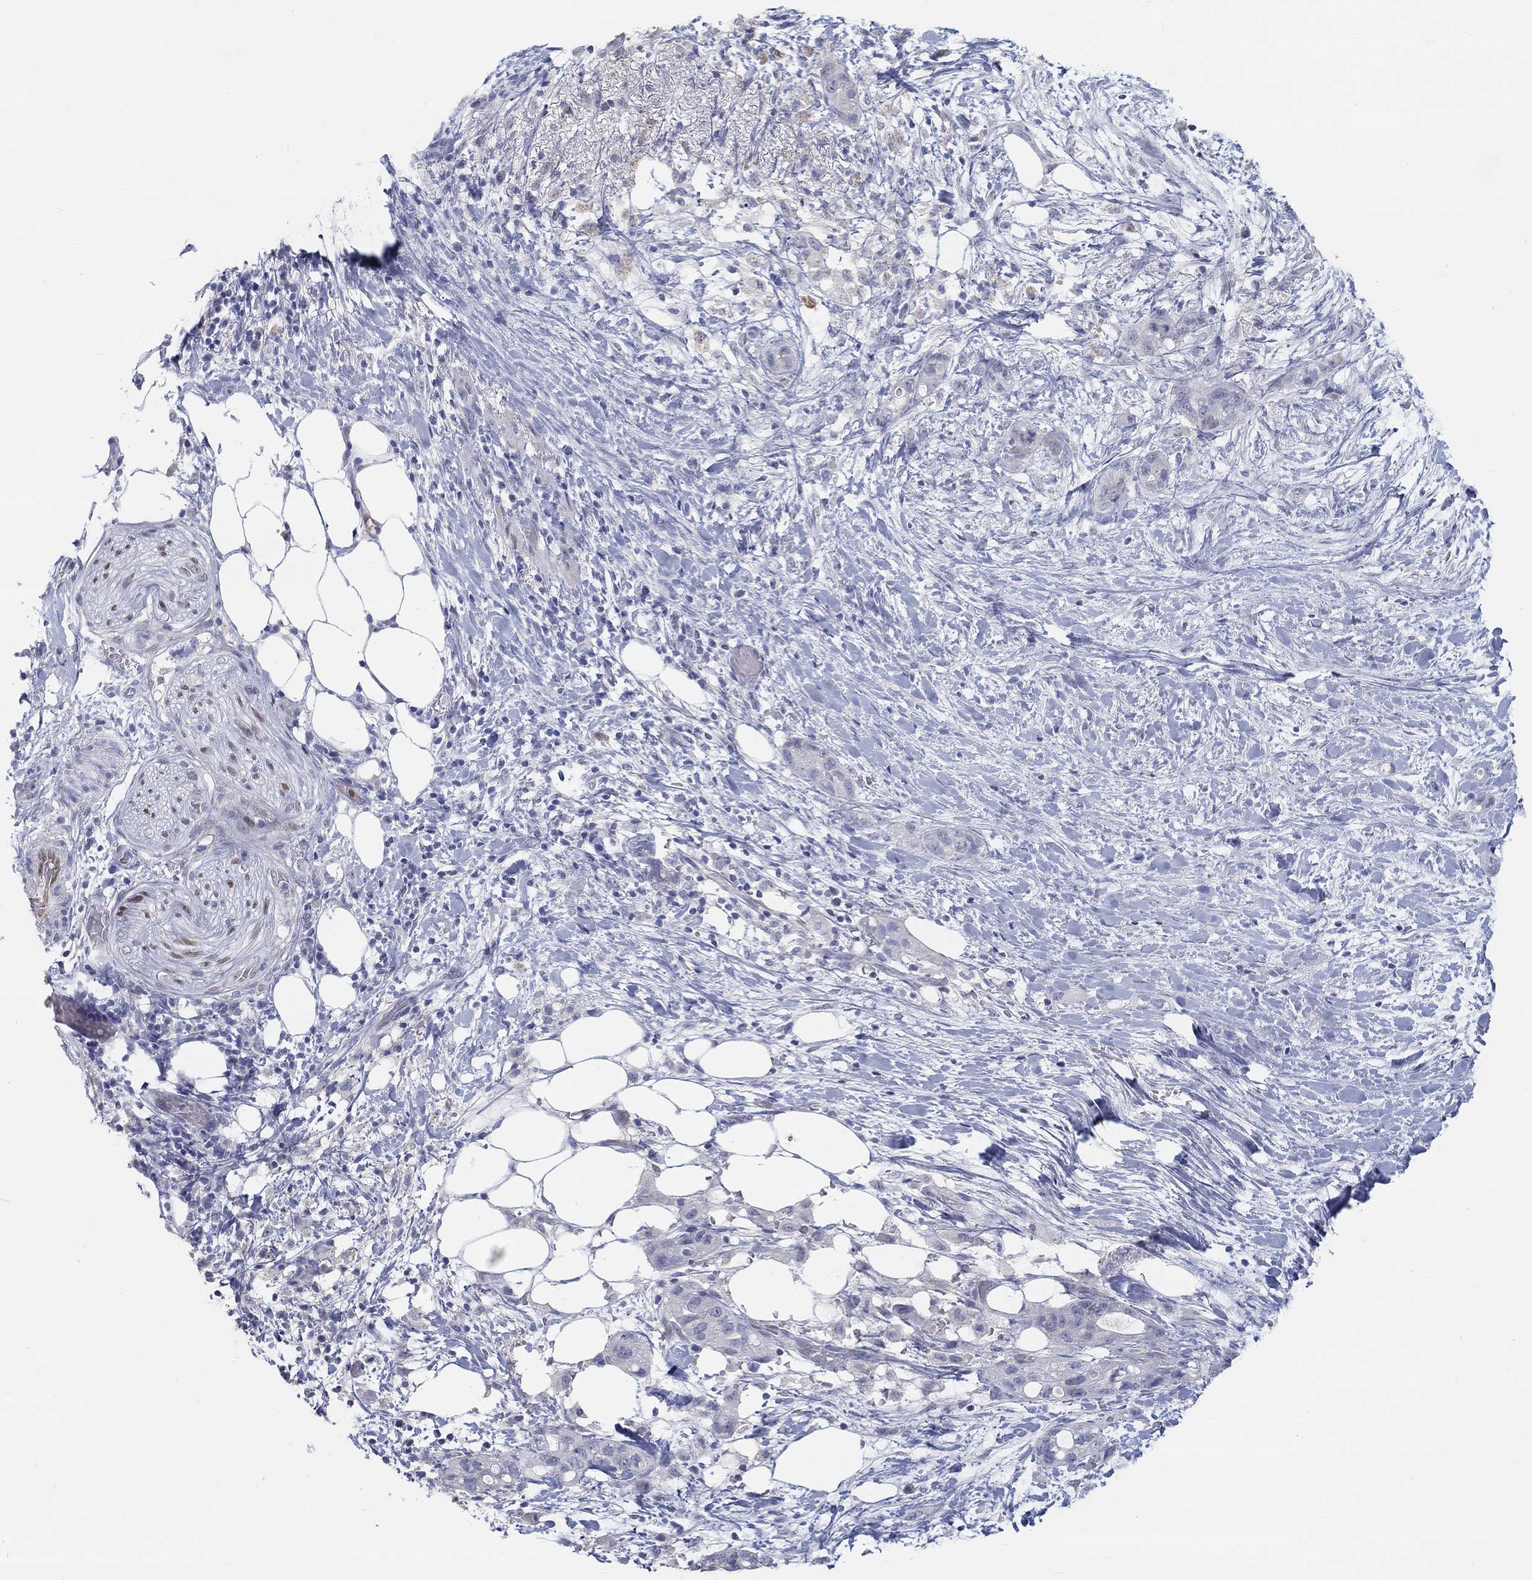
{"staining": {"intensity": "negative", "quantity": "none", "location": "none"}, "tissue": "pancreatic cancer", "cell_type": "Tumor cells", "image_type": "cancer", "snomed": [{"axis": "morphology", "description": "Adenocarcinoma, NOS"}, {"axis": "topography", "description": "Pancreas"}], "caption": "Protein analysis of pancreatic adenocarcinoma demonstrates no significant staining in tumor cells.", "gene": "FGF2", "patient": {"sex": "female", "age": 72}}